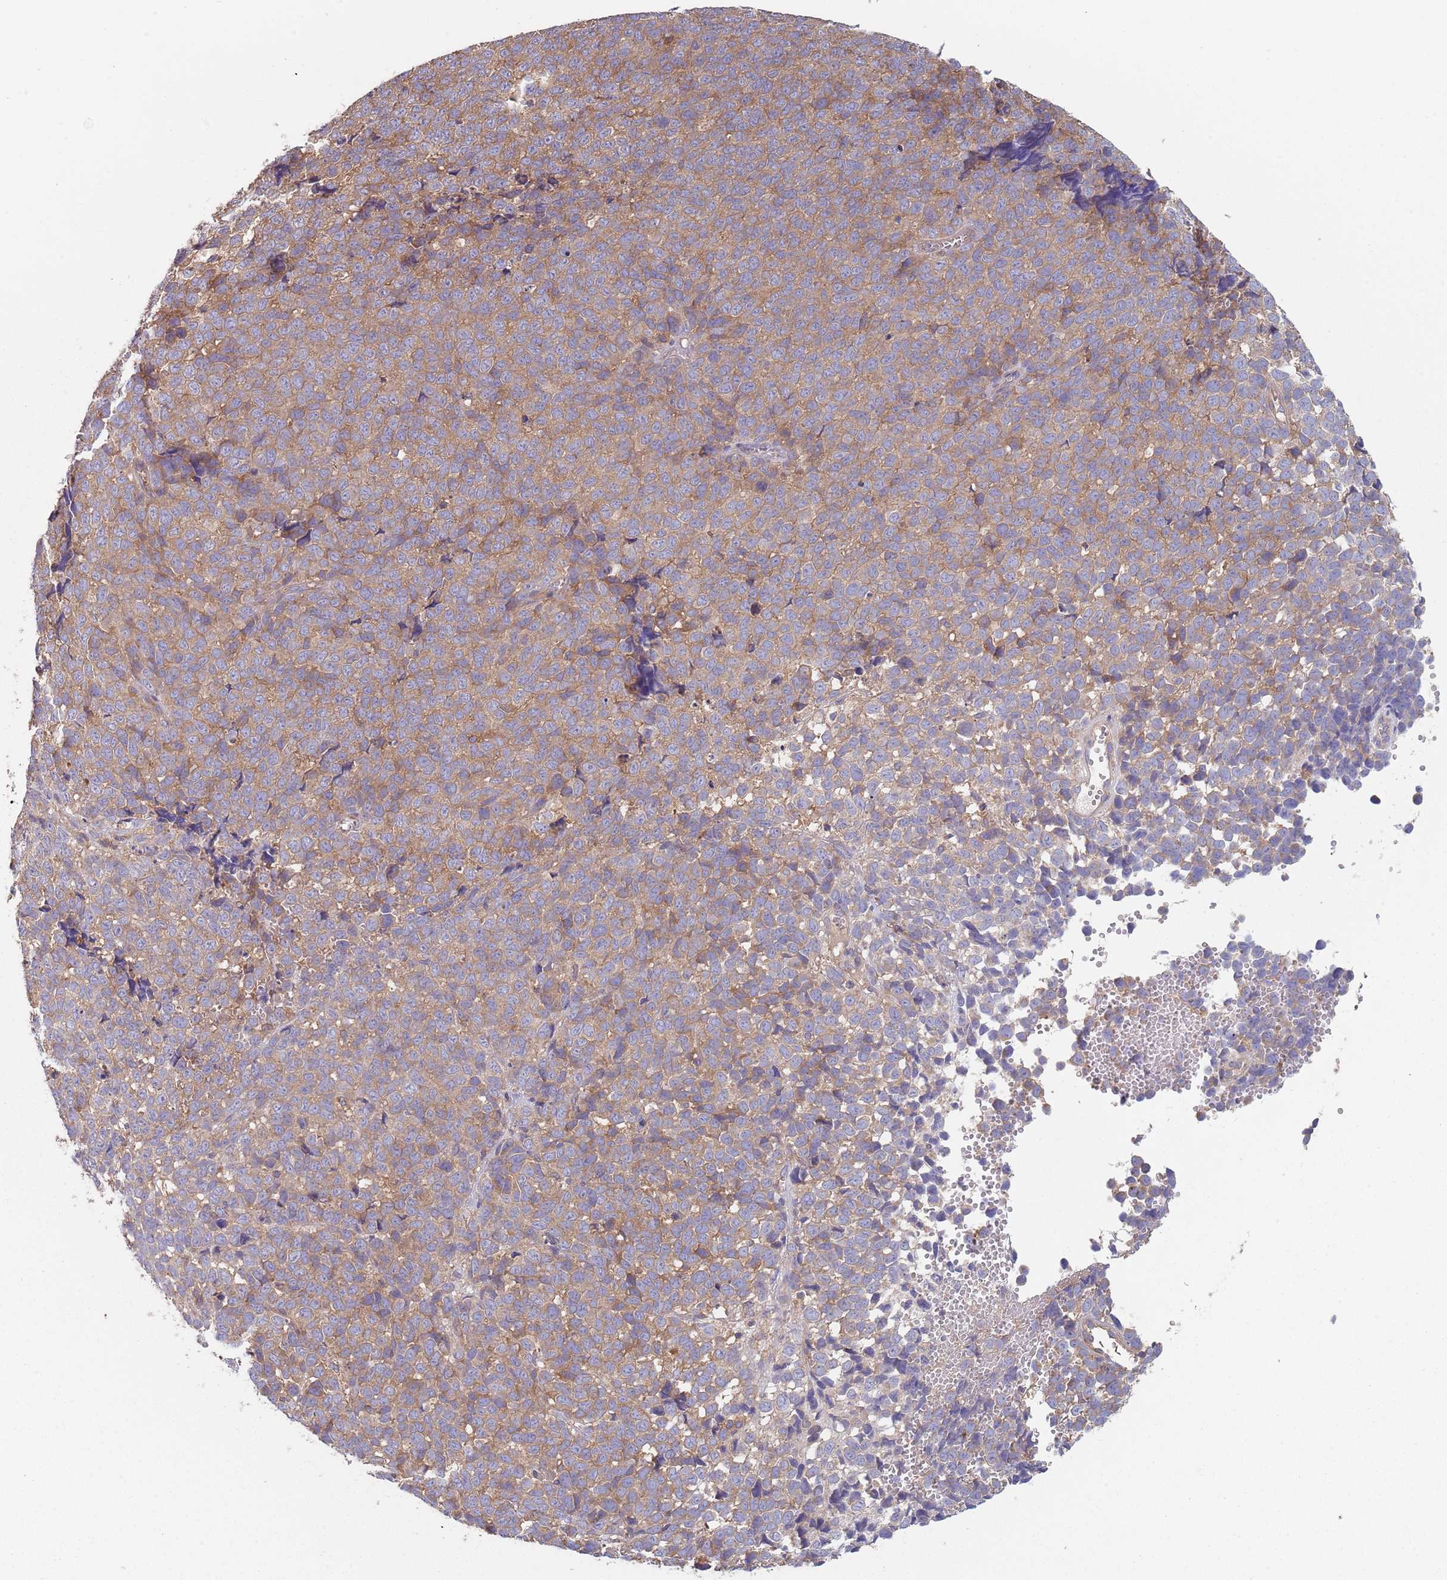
{"staining": {"intensity": "moderate", "quantity": ">75%", "location": "cytoplasmic/membranous"}, "tissue": "melanoma", "cell_type": "Tumor cells", "image_type": "cancer", "snomed": [{"axis": "morphology", "description": "Malignant melanoma, NOS"}, {"axis": "topography", "description": "Nose, NOS"}], "caption": "Approximately >75% of tumor cells in human melanoma reveal moderate cytoplasmic/membranous protein positivity as visualized by brown immunohistochemical staining.", "gene": "GDI2", "patient": {"sex": "female", "age": 48}}